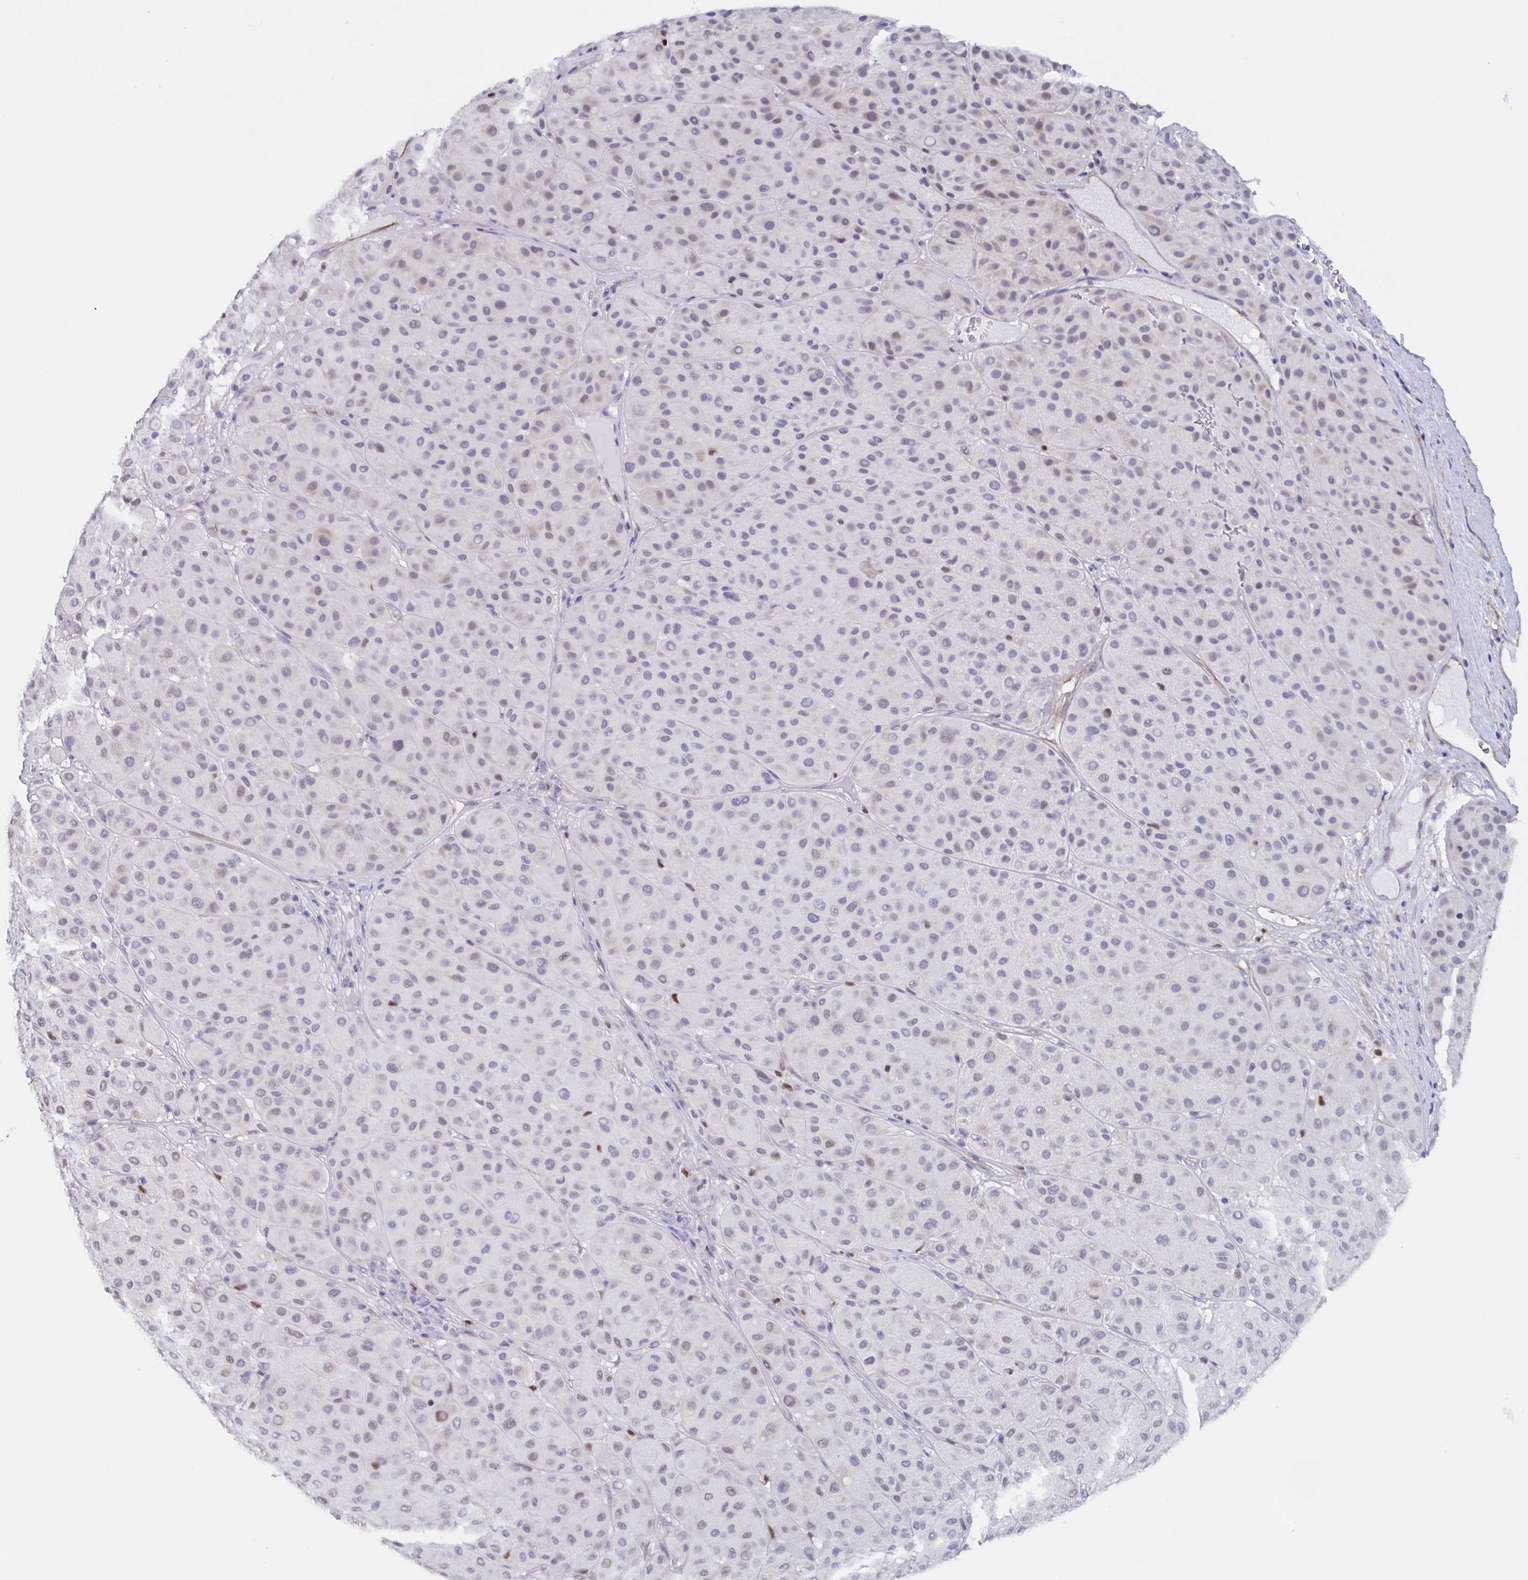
{"staining": {"intensity": "negative", "quantity": "none", "location": "none"}, "tissue": "melanoma", "cell_type": "Tumor cells", "image_type": "cancer", "snomed": [{"axis": "morphology", "description": "Malignant melanoma, Metastatic site"}, {"axis": "topography", "description": "Smooth muscle"}], "caption": "Immunohistochemistry (IHC) image of neoplastic tissue: malignant melanoma (metastatic site) stained with DAB (3,3'-diaminobenzidine) exhibits no significant protein expression in tumor cells.", "gene": "PBOV1", "patient": {"sex": "male", "age": 41}}